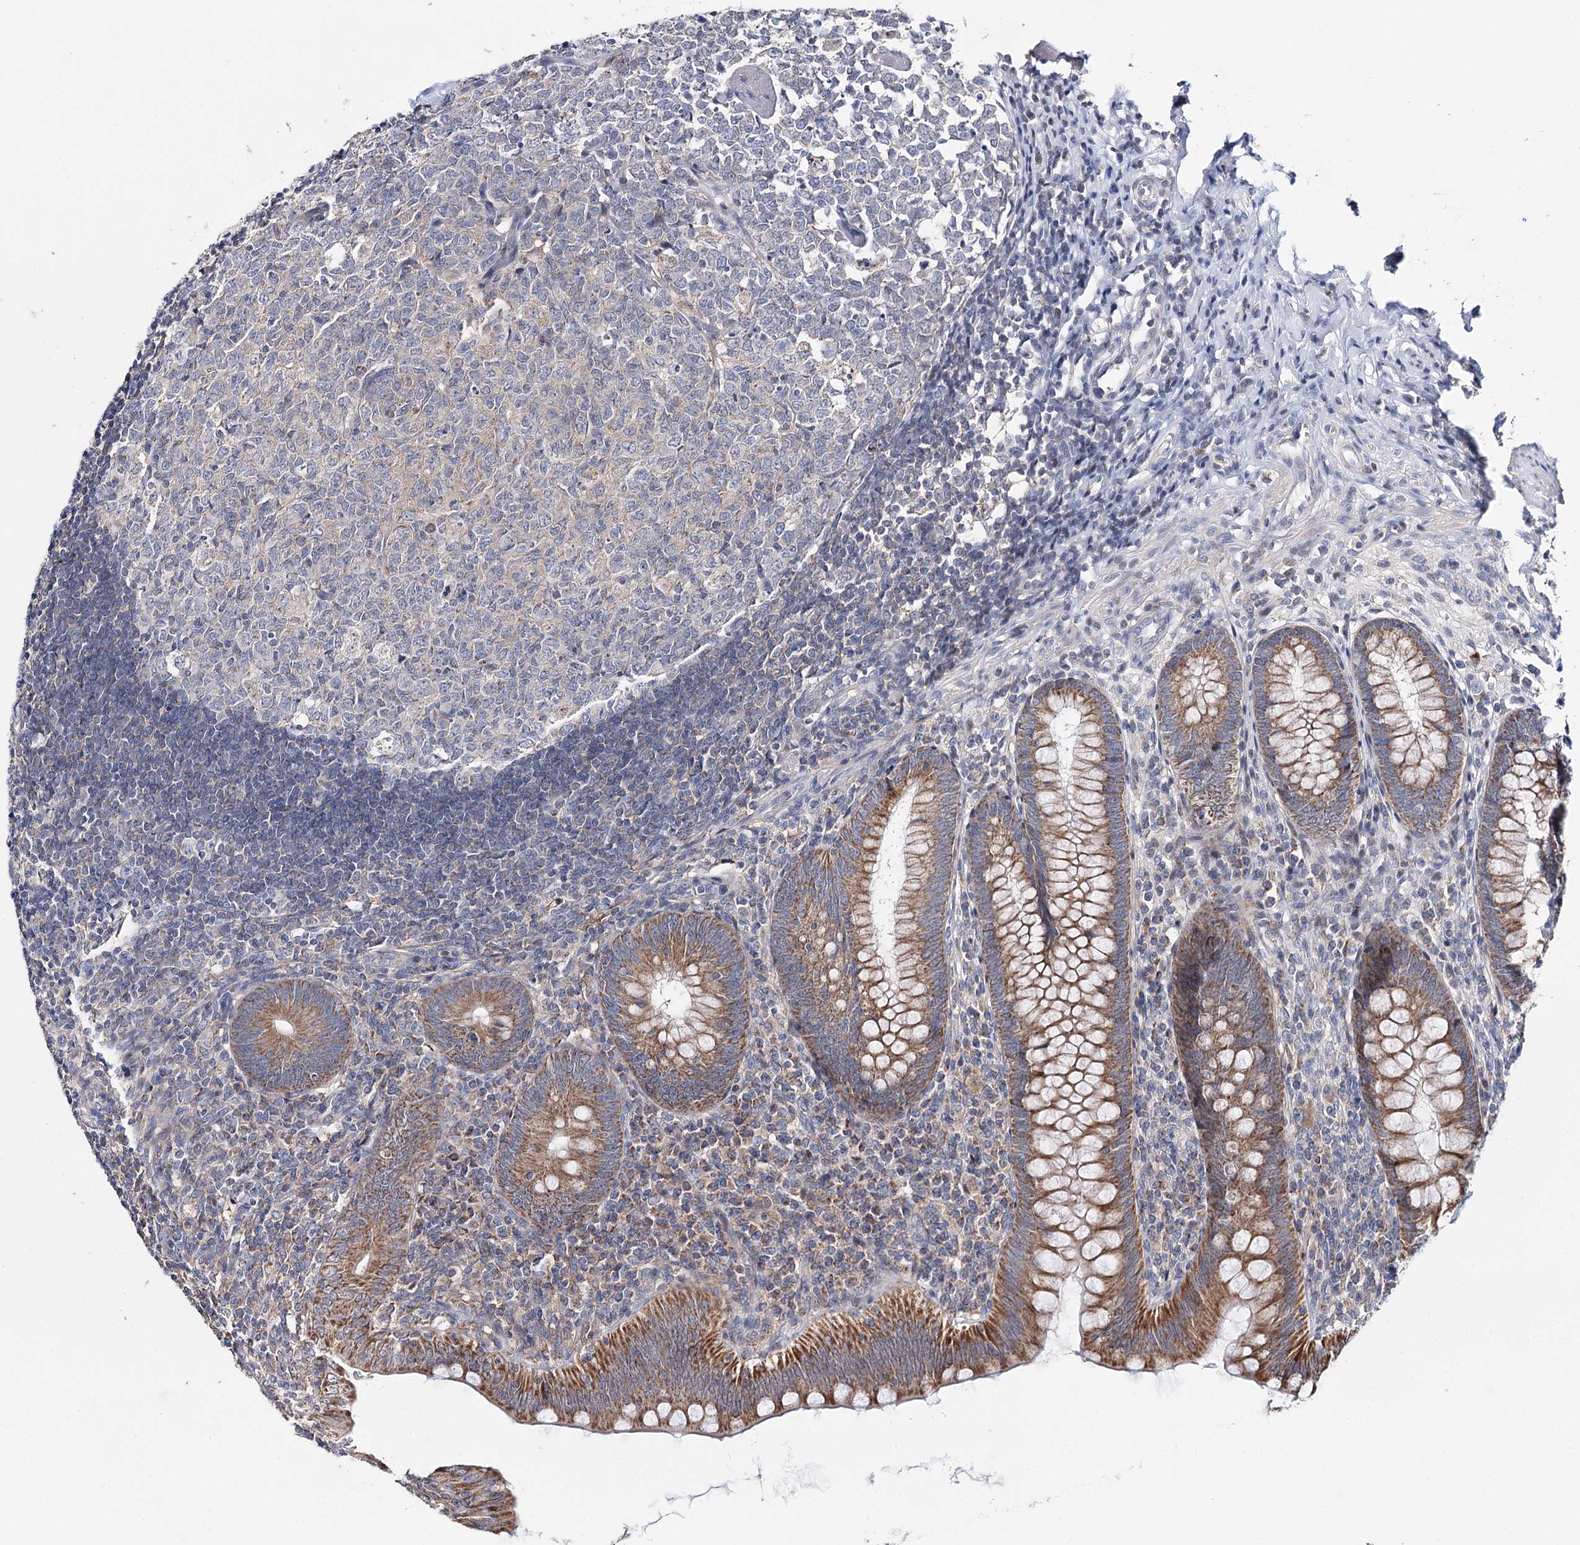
{"staining": {"intensity": "moderate", "quantity": ">75%", "location": "cytoplasmic/membranous"}, "tissue": "appendix", "cell_type": "Glandular cells", "image_type": "normal", "snomed": [{"axis": "morphology", "description": "Normal tissue, NOS"}, {"axis": "topography", "description": "Appendix"}], "caption": "Moderate cytoplasmic/membranous staining is identified in about >75% of glandular cells in benign appendix.", "gene": "CFAP46", "patient": {"sex": "male", "age": 14}}